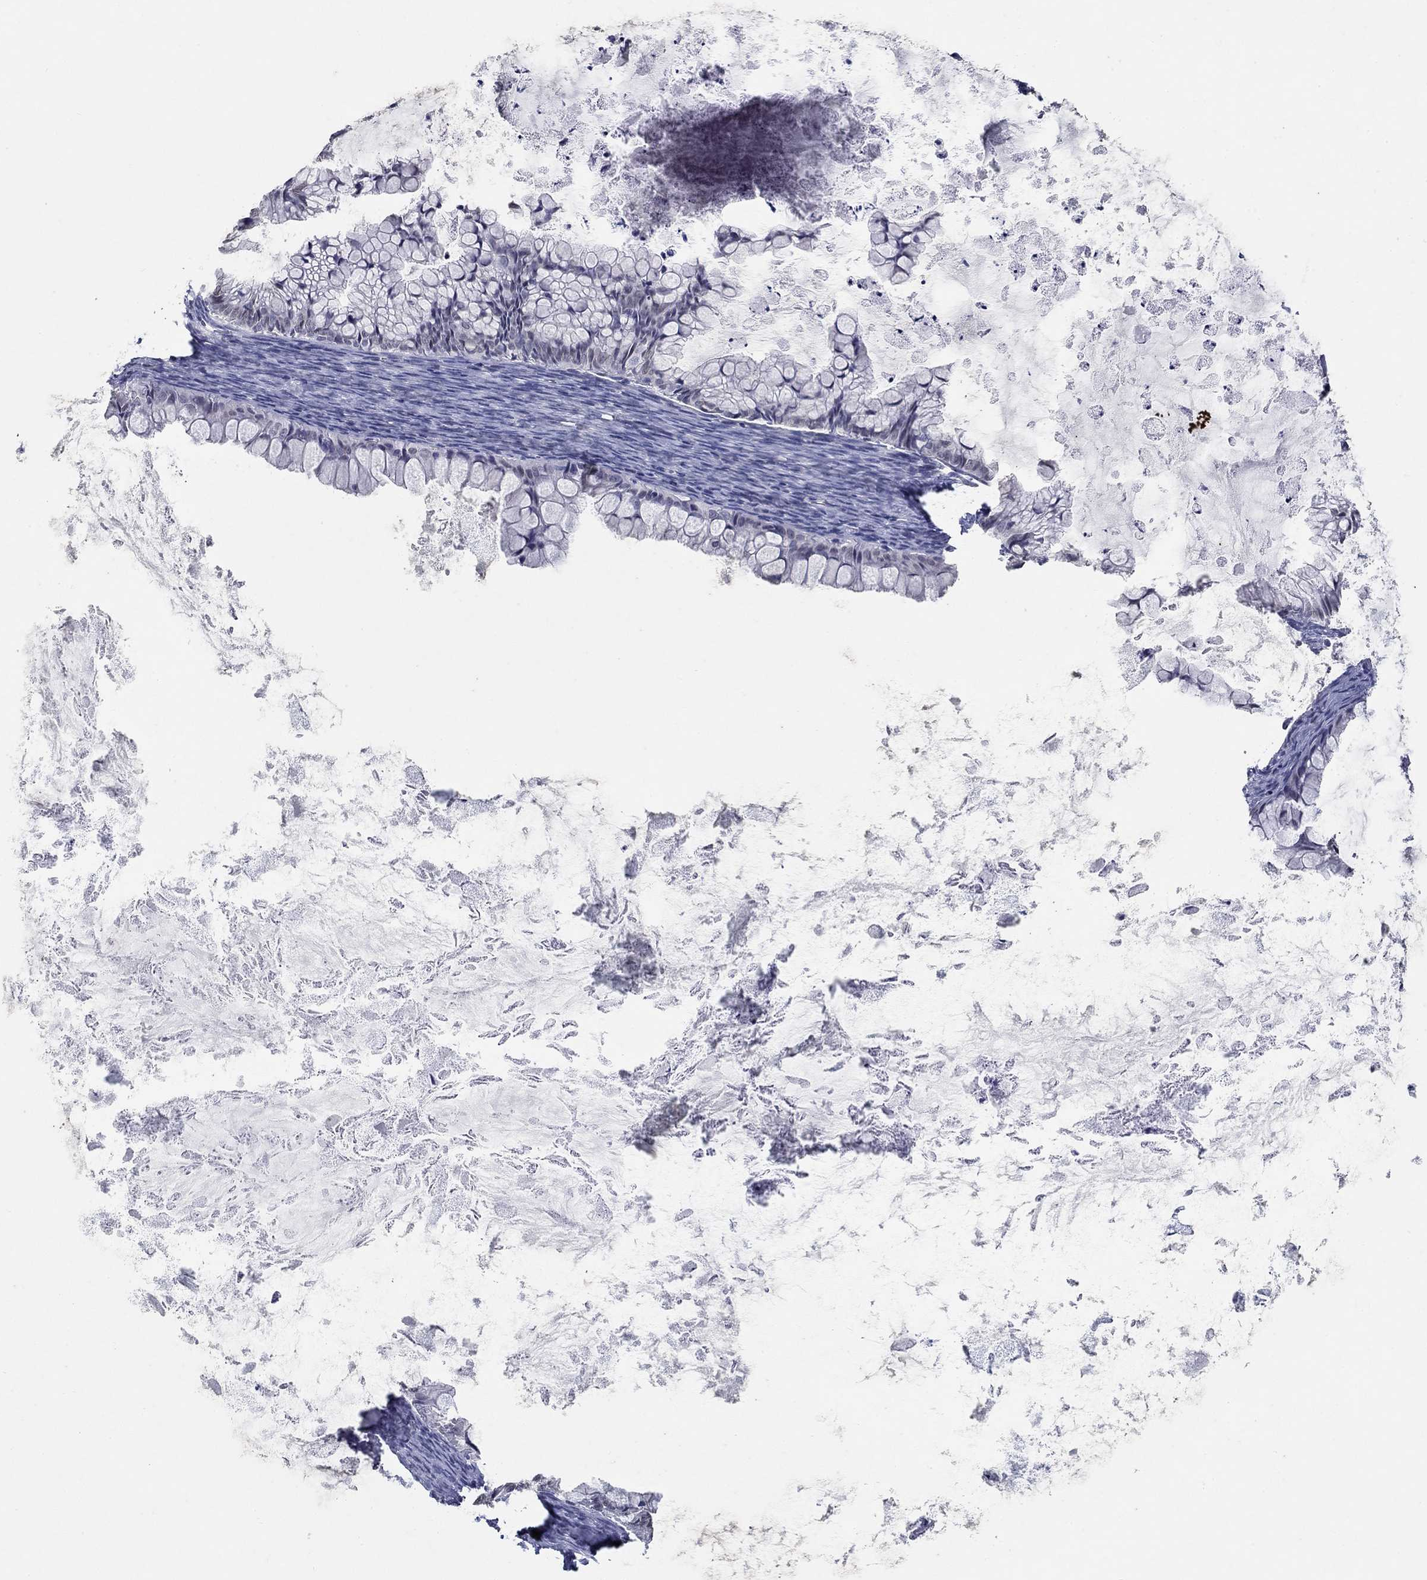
{"staining": {"intensity": "negative", "quantity": "none", "location": "none"}, "tissue": "ovarian cancer", "cell_type": "Tumor cells", "image_type": "cancer", "snomed": [{"axis": "morphology", "description": "Cystadenocarcinoma, mucinous, NOS"}, {"axis": "topography", "description": "Ovary"}], "caption": "DAB (3,3'-diaminobenzidine) immunohistochemical staining of ovarian cancer exhibits no significant expression in tumor cells.", "gene": "NUP155", "patient": {"sex": "female", "age": 35}}